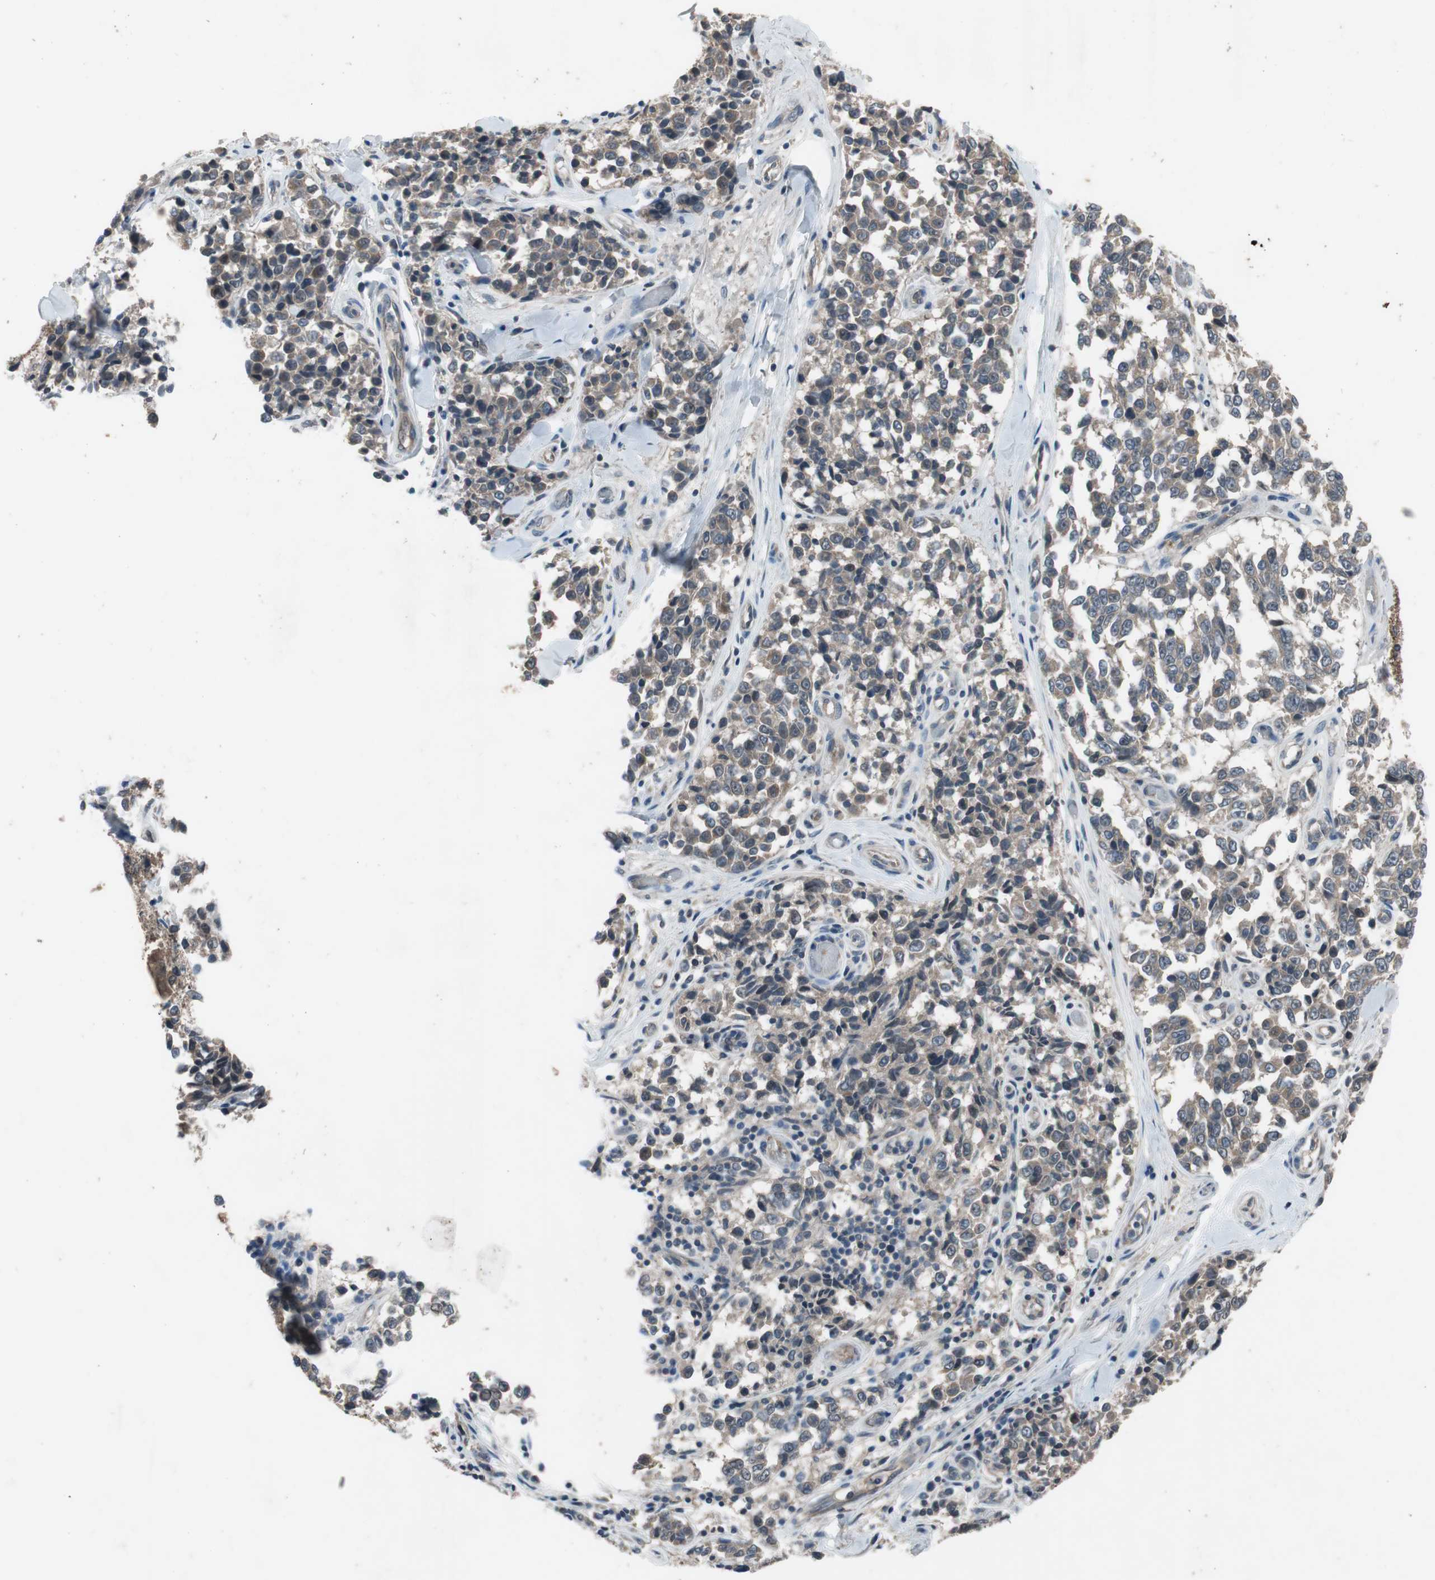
{"staining": {"intensity": "moderate", "quantity": ">75%", "location": "cytoplasmic/membranous"}, "tissue": "melanoma", "cell_type": "Tumor cells", "image_type": "cancer", "snomed": [{"axis": "morphology", "description": "Malignant melanoma, NOS"}, {"axis": "topography", "description": "Skin"}], "caption": "IHC staining of malignant melanoma, which reveals medium levels of moderate cytoplasmic/membranous staining in approximately >75% of tumor cells indicating moderate cytoplasmic/membranous protein staining. The staining was performed using DAB (3,3'-diaminobenzidine) (brown) for protein detection and nuclei were counterstained in hematoxylin (blue).", "gene": "NSF", "patient": {"sex": "female", "age": 64}}